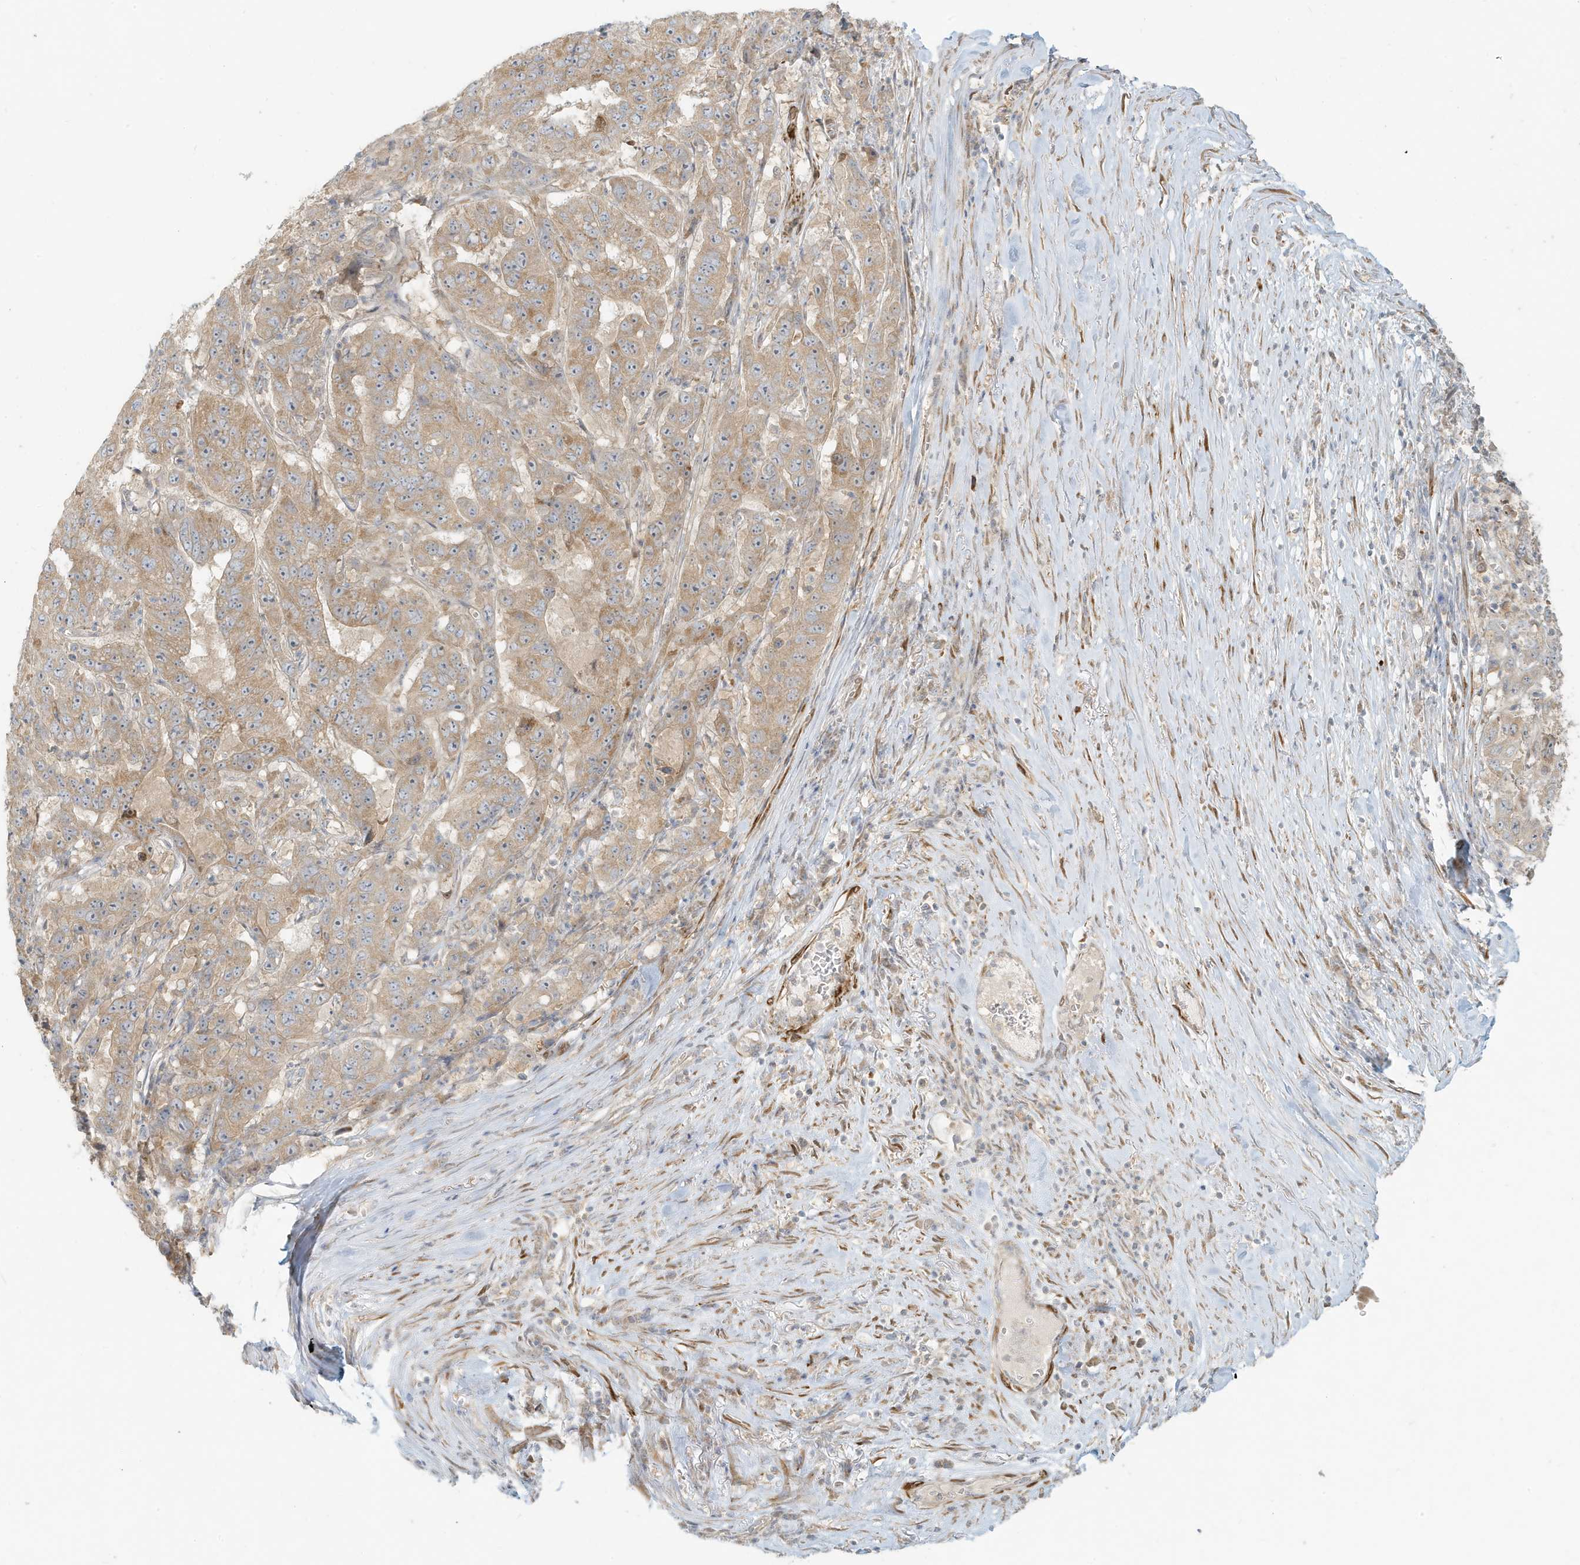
{"staining": {"intensity": "moderate", "quantity": ">75%", "location": "cytoplasmic/membranous"}, "tissue": "pancreatic cancer", "cell_type": "Tumor cells", "image_type": "cancer", "snomed": [{"axis": "morphology", "description": "Adenocarcinoma, NOS"}, {"axis": "topography", "description": "Pancreas"}], "caption": "IHC staining of pancreatic cancer (adenocarcinoma), which displays medium levels of moderate cytoplasmic/membranous expression in about >75% of tumor cells indicating moderate cytoplasmic/membranous protein expression. The staining was performed using DAB (3,3'-diaminobenzidine) (brown) for protein detection and nuclei were counterstained in hematoxylin (blue).", "gene": "MCOLN1", "patient": {"sex": "male", "age": 63}}